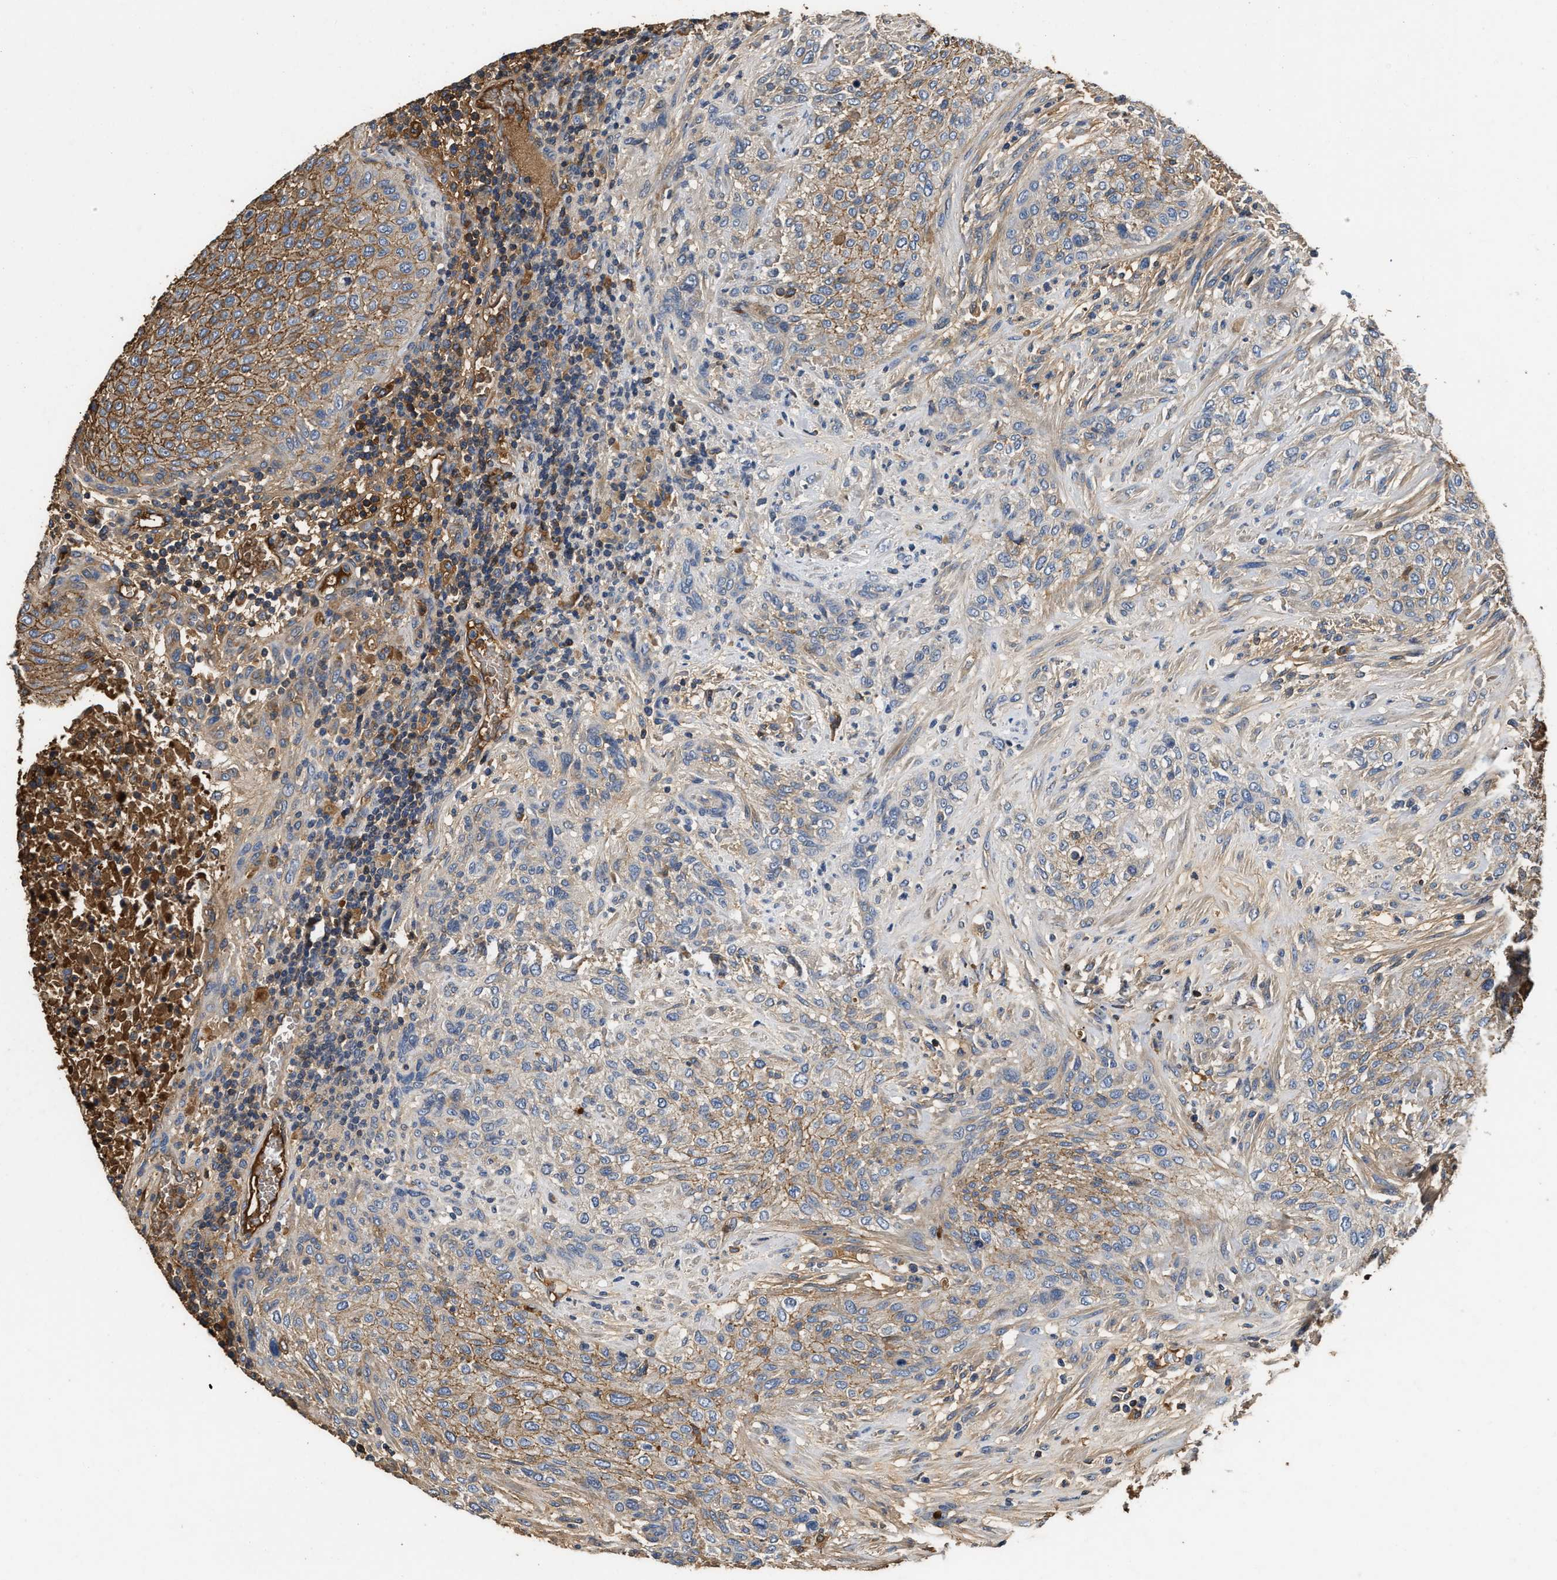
{"staining": {"intensity": "moderate", "quantity": ">75%", "location": "cytoplasmic/membranous"}, "tissue": "urothelial cancer", "cell_type": "Tumor cells", "image_type": "cancer", "snomed": [{"axis": "morphology", "description": "Urothelial carcinoma, Low grade"}, {"axis": "morphology", "description": "Urothelial carcinoma, High grade"}, {"axis": "topography", "description": "Urinary bladder"}], "caption": "Protein staining by immunohistochemistry (IHC) exhibits moderate cytoplasmic/membranous staining in approximately >75% of tumor cells in urothelial cancer.", "gene": "C3", "patient": {"sex": "male", "age": 35}}